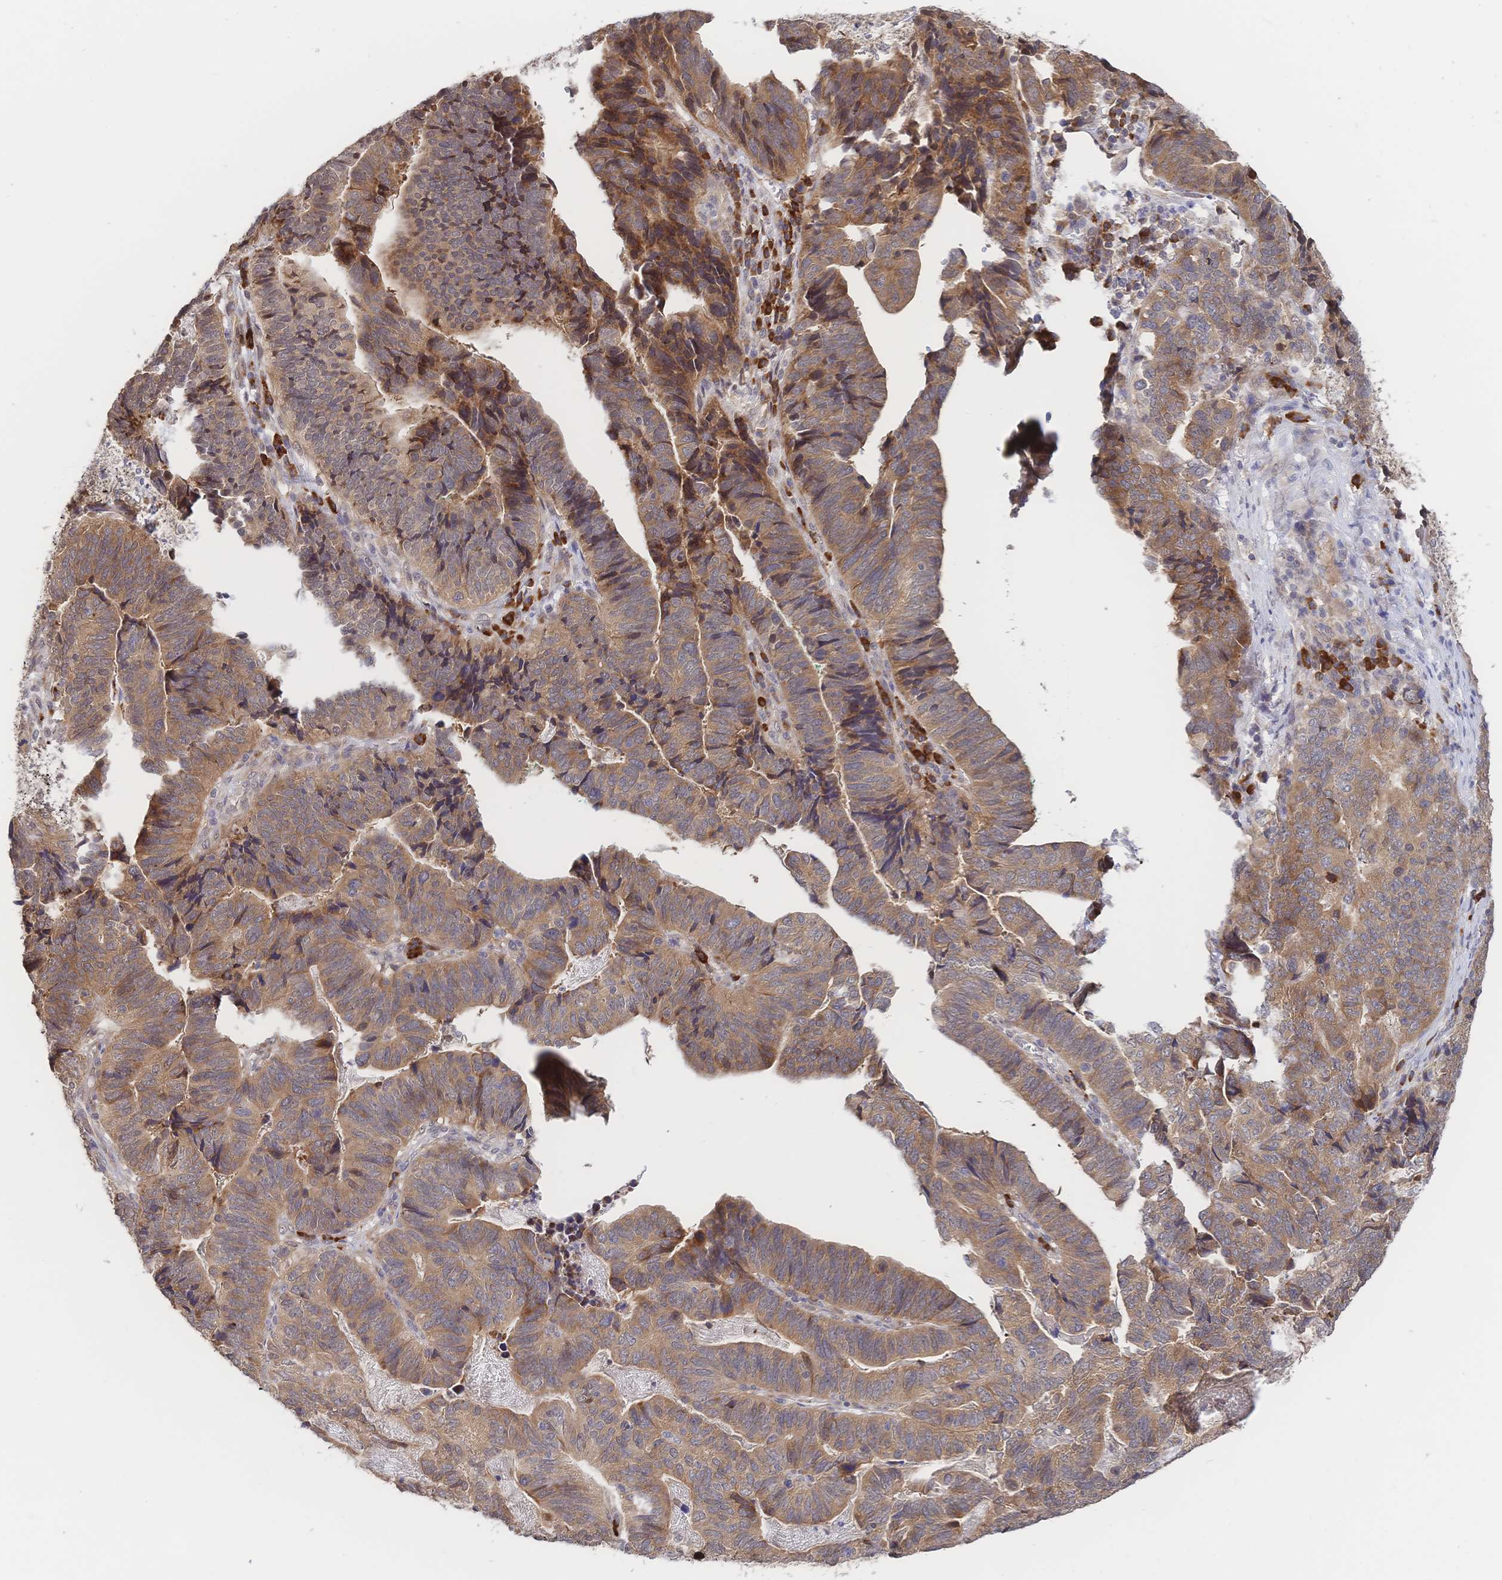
{"staining": {"intensity": "moderate", "quantity": ">75%", "location": "cytoplasmic/membranous"}, "tissue": "stomach cancer", "cell_type": "Tumor cells", "image_type": "cancer", "snomed": [{"axis": "morphology", "description": "Adenocarcinoma, NOS"}, {"axis": "topography", "description": "Stomach, upper"}], "caption": "A medium amount of moderate cytoplasmic/membranous positivity is appreciated in approximately >75% of tumor cells in stomach adenocarcinoma tissue.", "gene": "LMO4", "patient": {"sex": "female", "age": 67}}